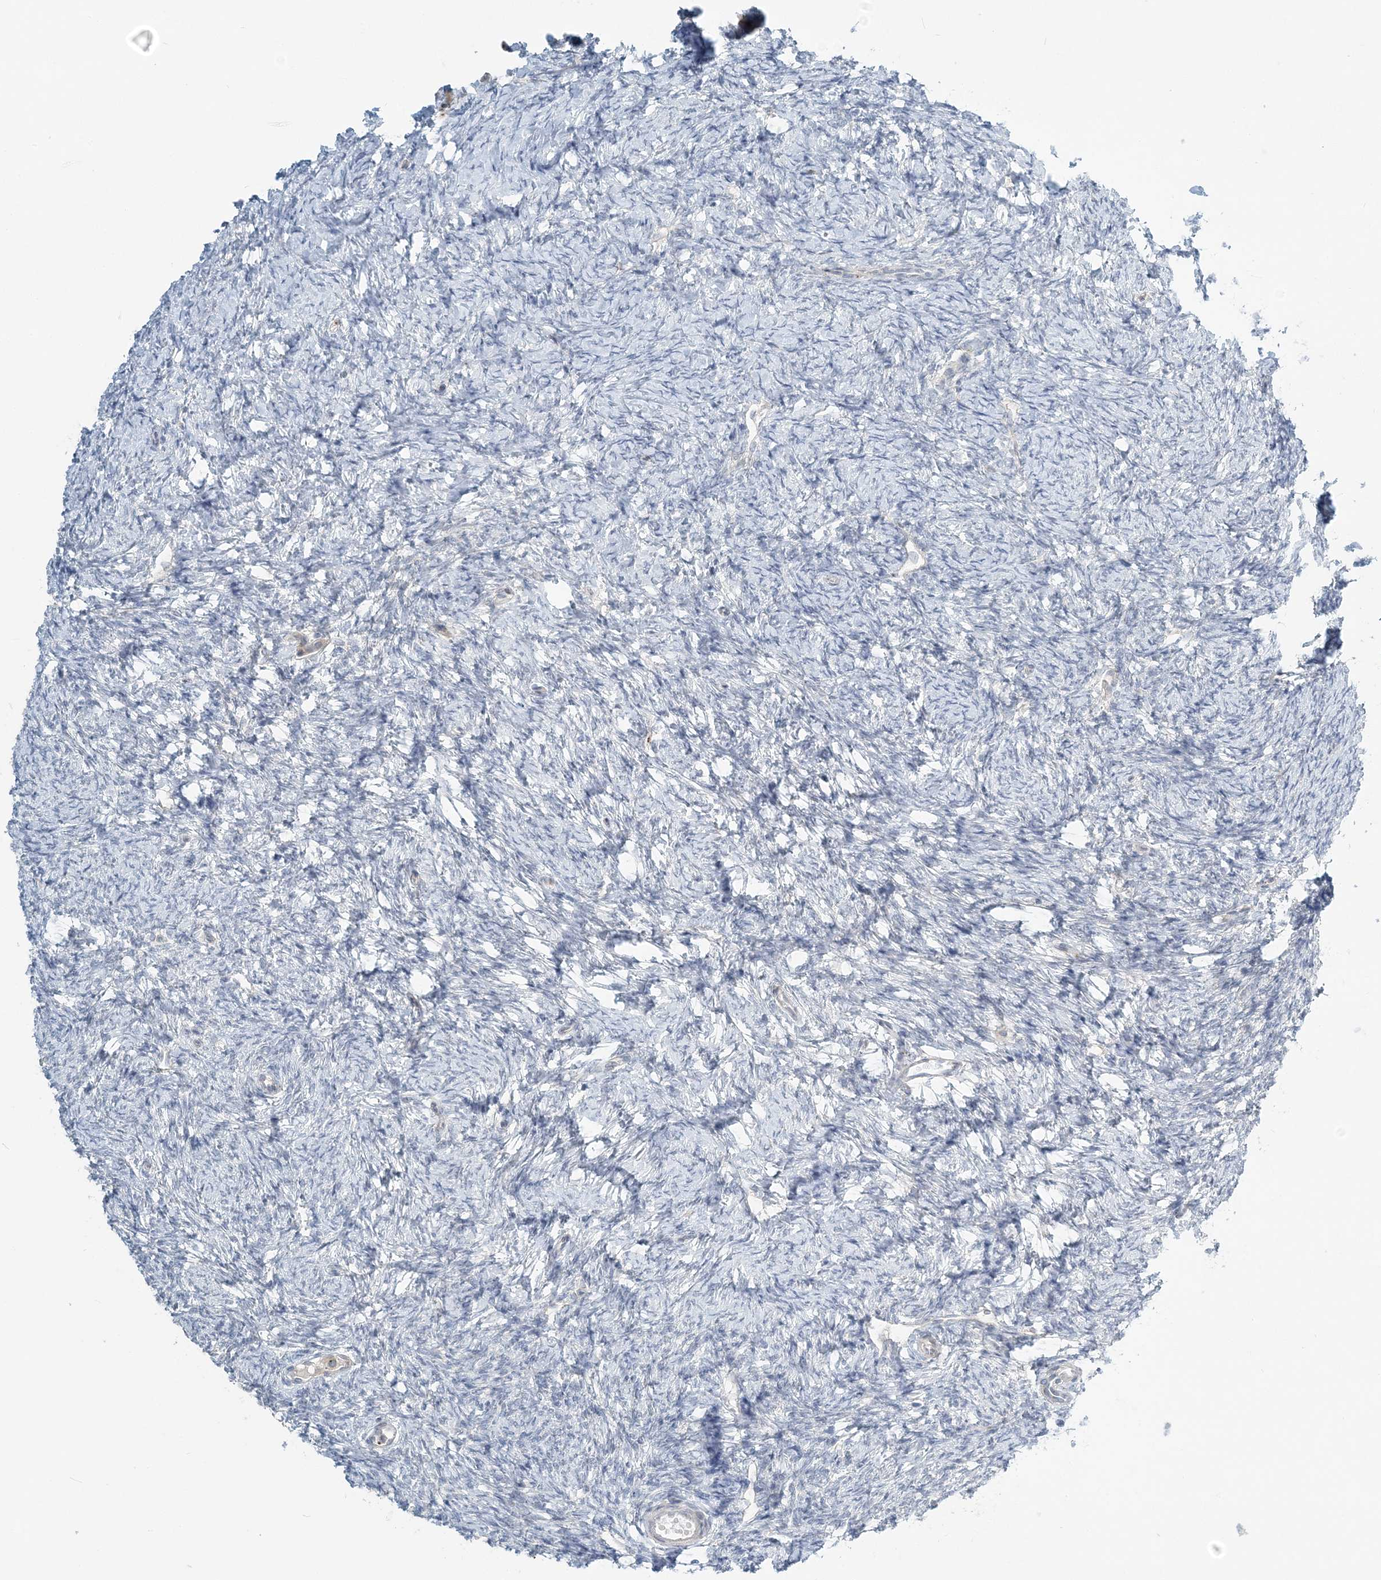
{"staining": {"intensity": "weak", "quantity": "<25%", "location": "cytoplasmic/membranous"}, "tissue": "ovary", "cell_type": "Follicle cells", "image_type": "normal", "snomed": [{"axis": "morphology", "description": "Normal tissue, NOS"}, {"axis": "morphology", "description": "Cyst, NOS"}, {"axis": "topography", "description": "Ovary"}], "caption": "The image shows no significant expression in follicle cells of ovary.", "gene": "NAA11", "patient": {"sex": "female", "age": 33}}